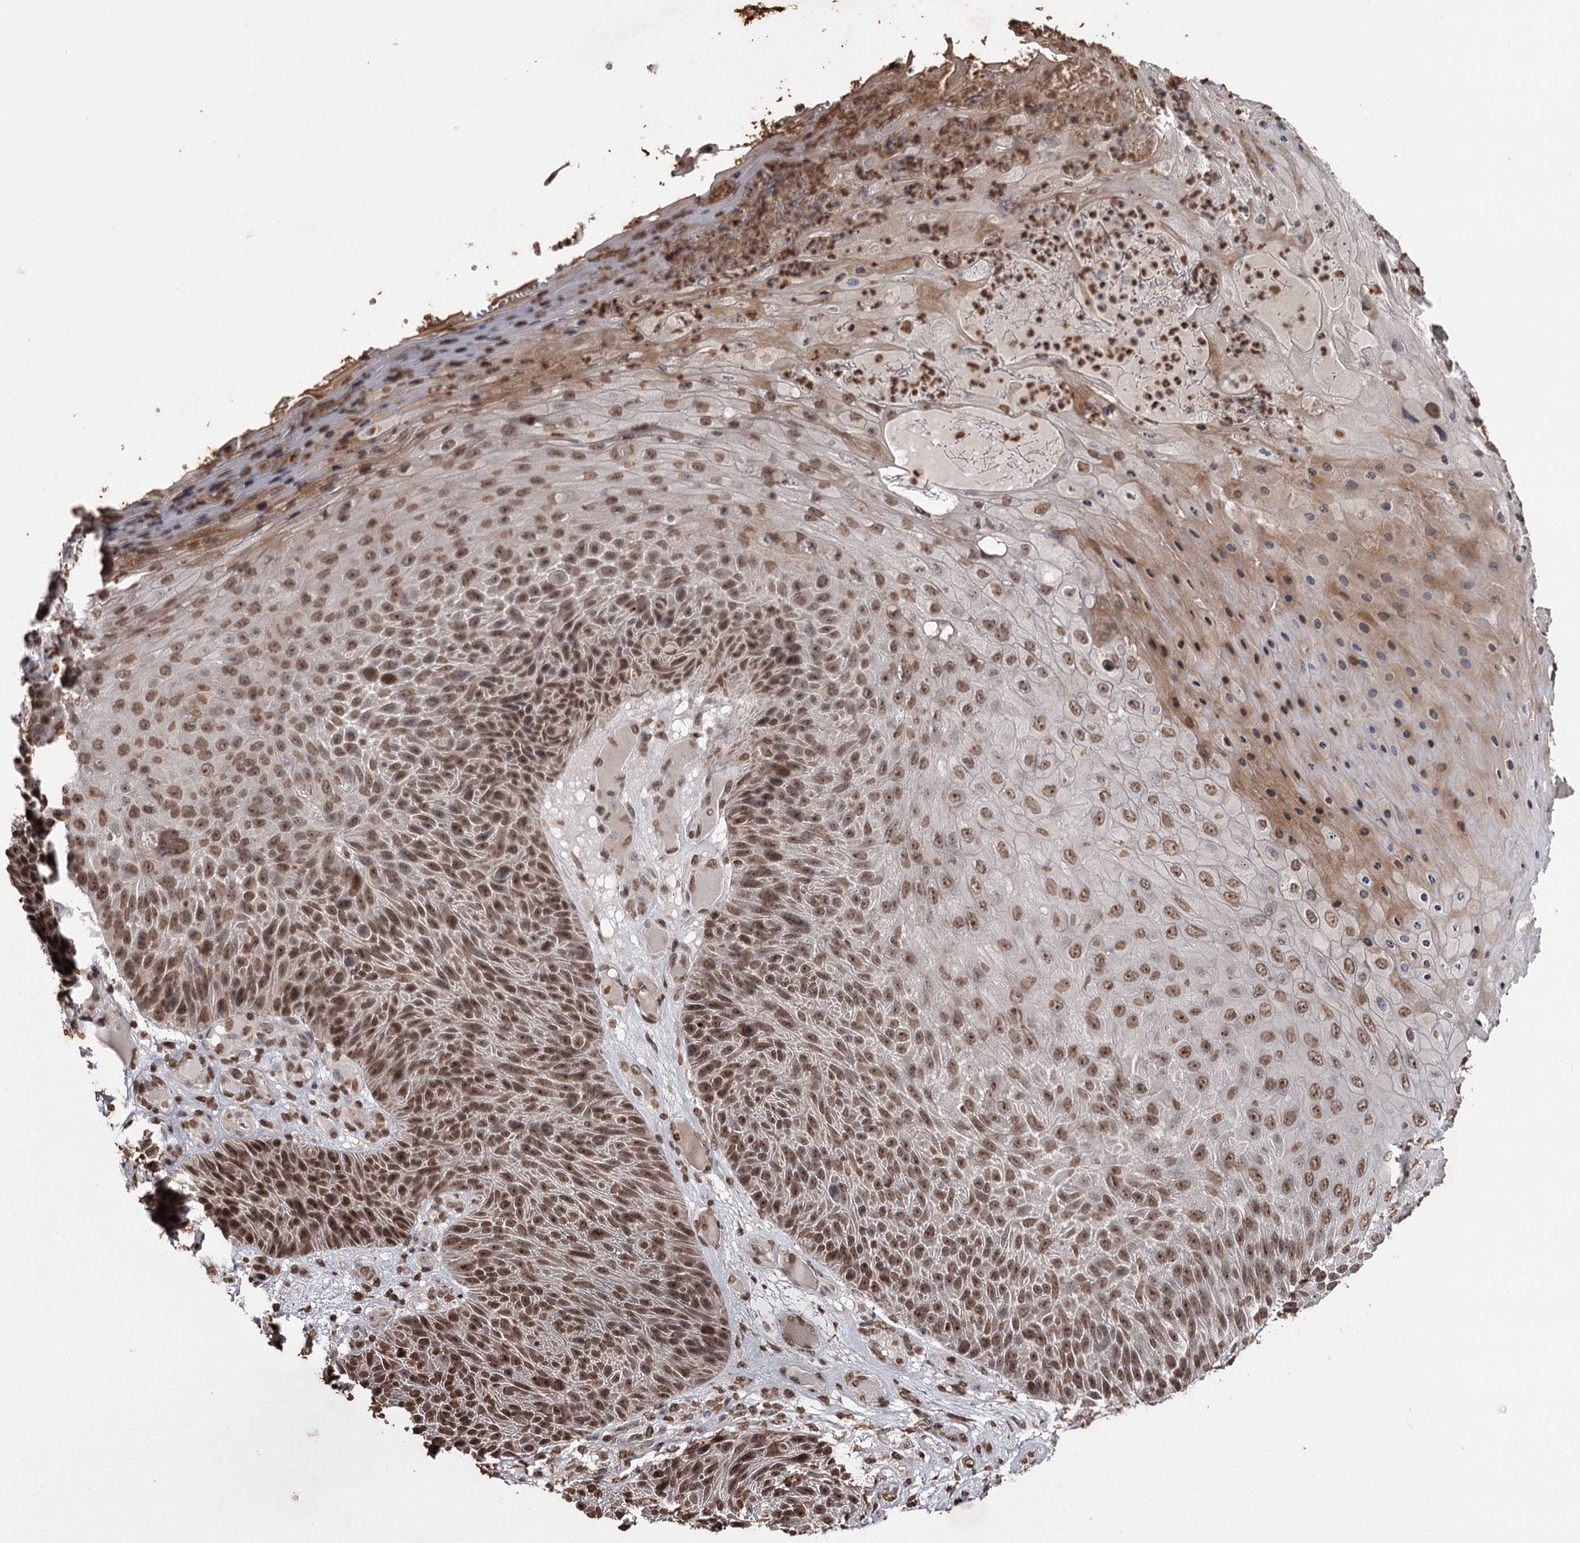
{"staining": {"intensity": "moderate", "quantity": ">75%", "location": "nuclear"}, "tissue": "skin cancer", "cell_type": "Tumor cells", "image_type": "cancer", "snomed": [{"axis": "morphology", "description": "Squamous cell carcinoma, NOS"}, {"axis": "topography", "description": "Skin"}], "caption": "Tumor cells exhibit moderate nuclear staining in about >75% of cells in skin squamous cell carcinoma.", "gene": "THYN1", "patient": {"sex": "female", "age": 88}}